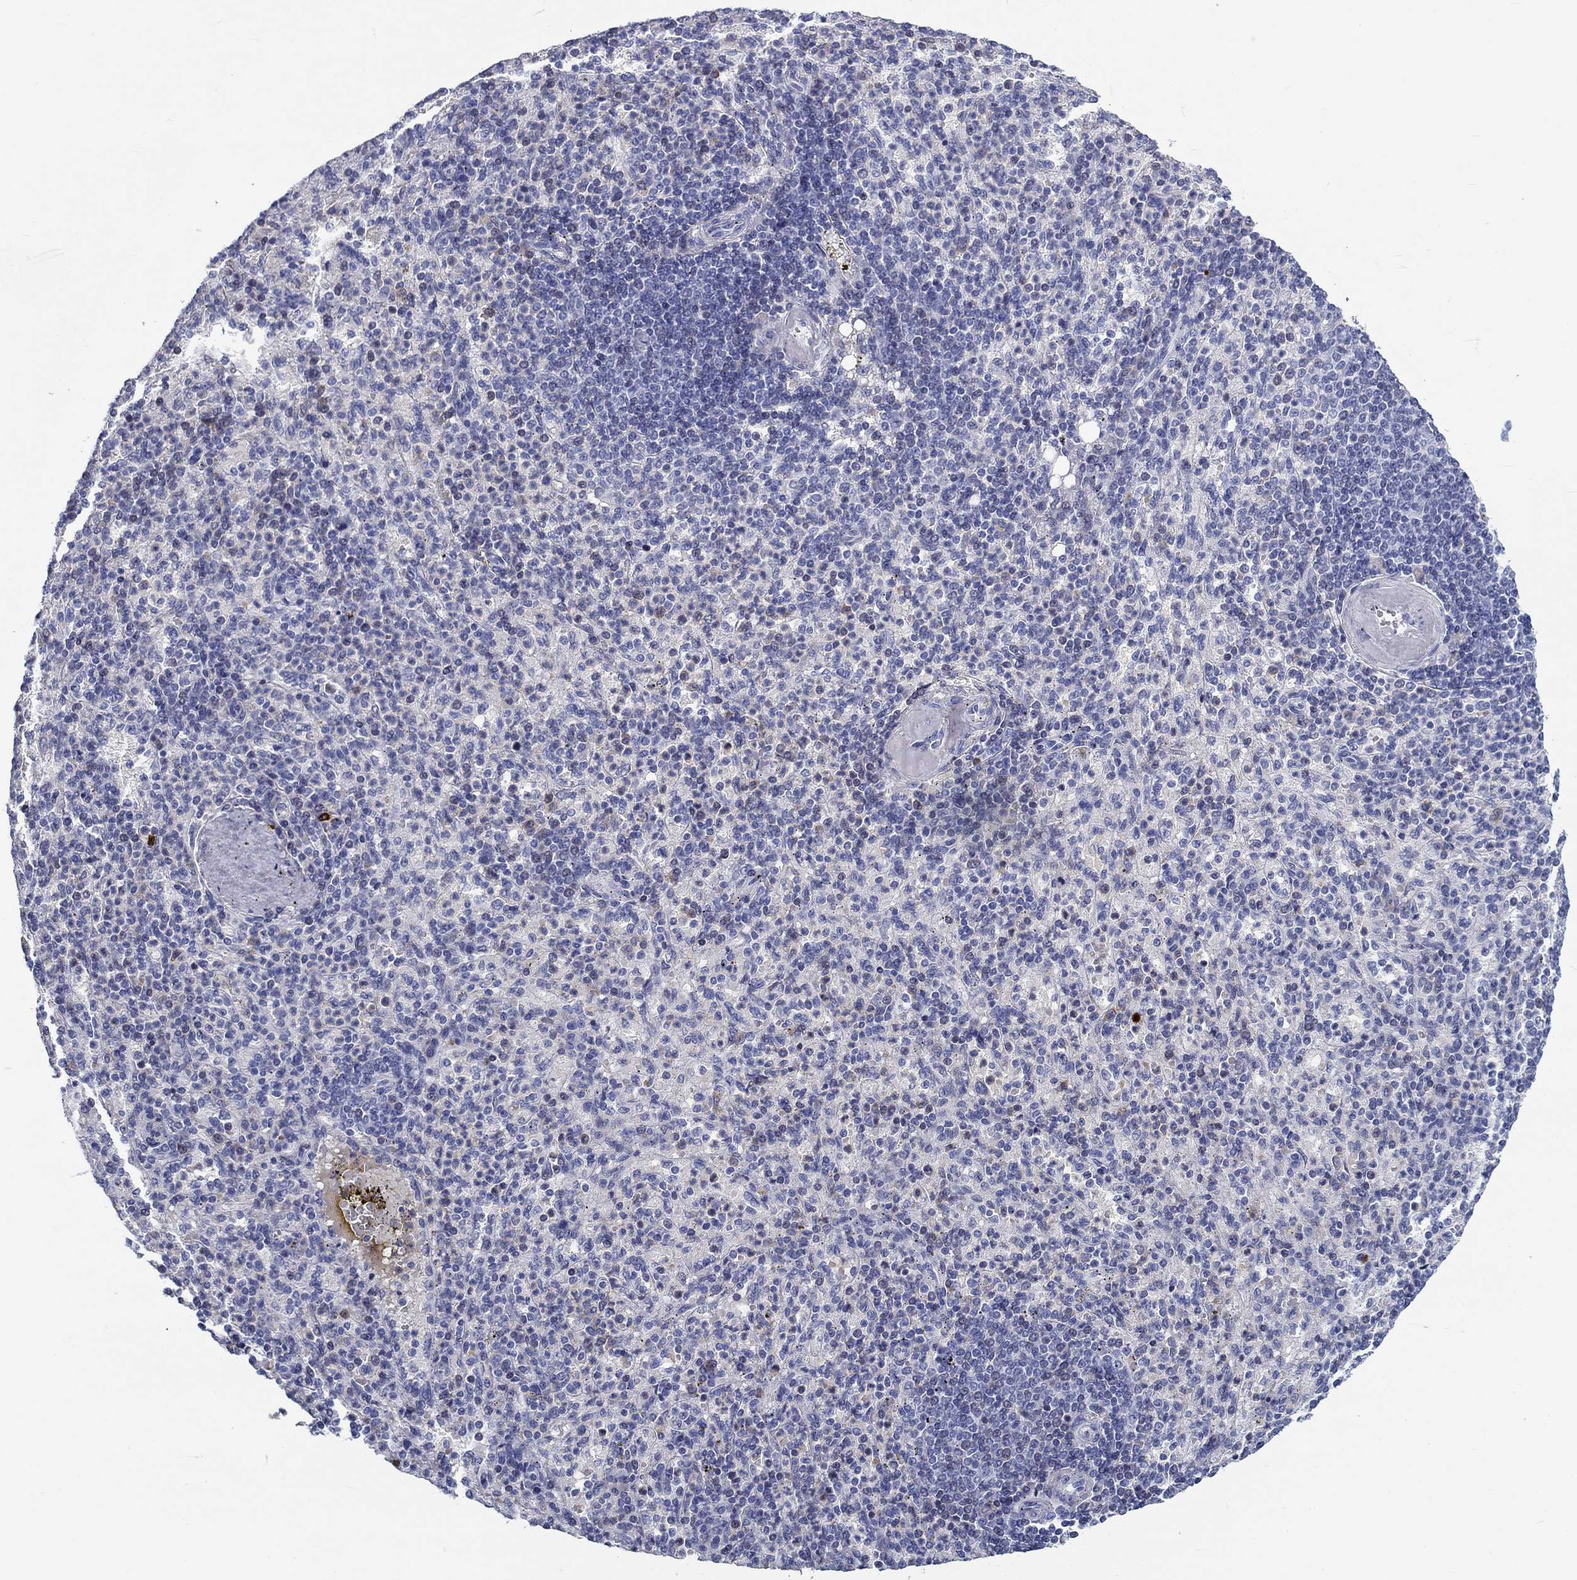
{"staining": {"intensity": "strong", "quantity": "<25%", "location": "cytoplasmic/membranous"}, "tissue": "spleen", "cell_type": "Cells in red pulp", "image_type": "normal", "snomed": [{"axis": "morphology", "description": "Normal tissue, NOS"}, {"axis": "topography", "description": "Spleen"}], "caption": "Immunohistochemical staining of unremarkable human spleen reveals medium levels of strong cytoplasmic/membranous staining in about <25% of cells in red pulp. (DAB (3,3'-diaminobenzidine) = brown stain, brightfield microscopy at high magnification).", "gene": "CD40LG", "patient": {"sex": "female", "age": 74}}